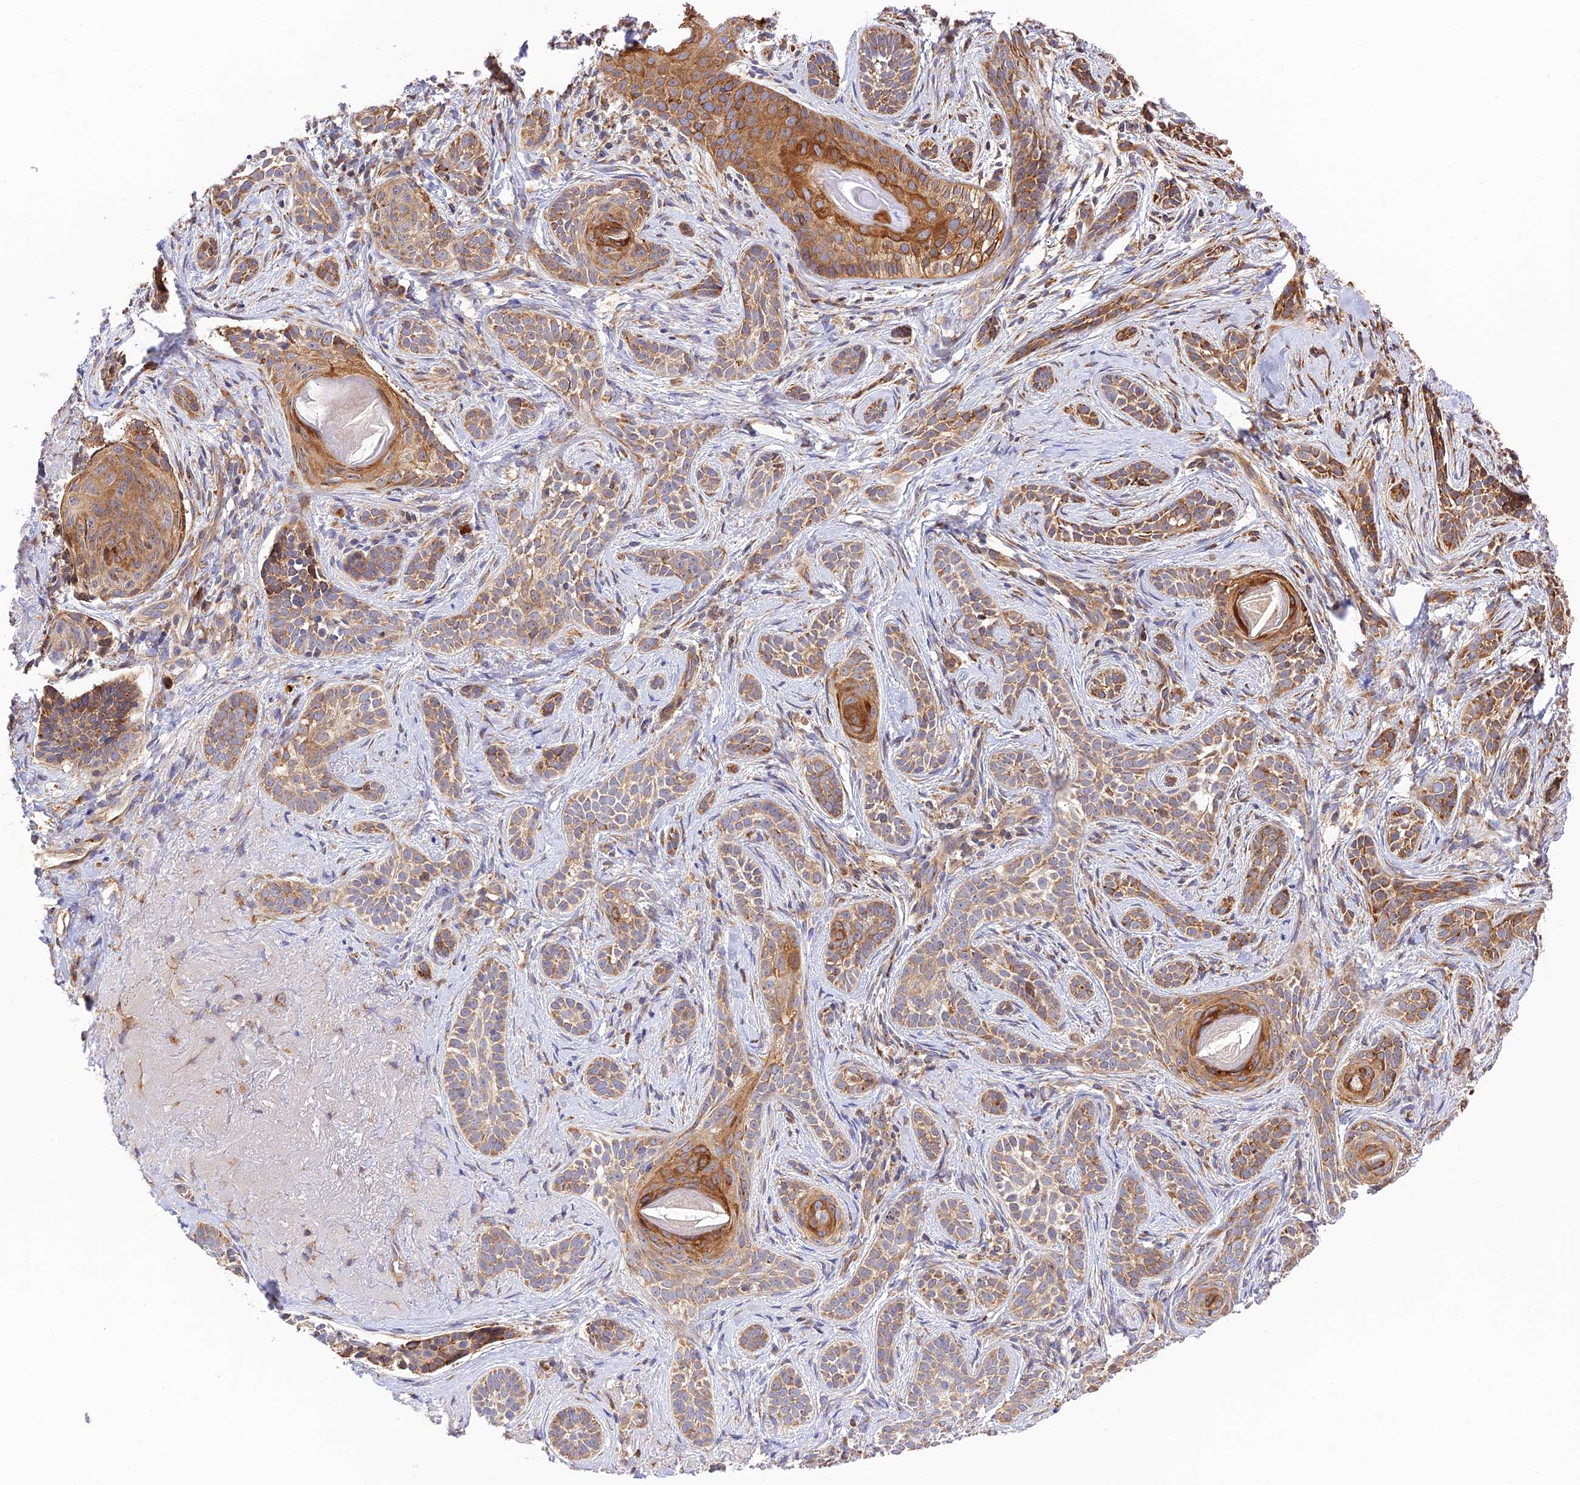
{"staining": {"intensity": "moderate", "quantity": ">75%", "location": "cytoplasmic/membranous"}, "tissue": "skin cancer", "cell_type": "Tumor cells", "image_type": "cancer", "snomed": [{"axis": "morphology", "description": "Basal cell carcinoma"}, {"axis": "topography", "description": "Skin"}], "caption": "Human basal cell carcinoma (skin) stained for a protein (brown) exhibits moderate cytoplasmic/membranous positive positivity in approximately >75% of tumor cells.", "gene": "RPL5", "patient": {"sex": "male", "age": 71}}